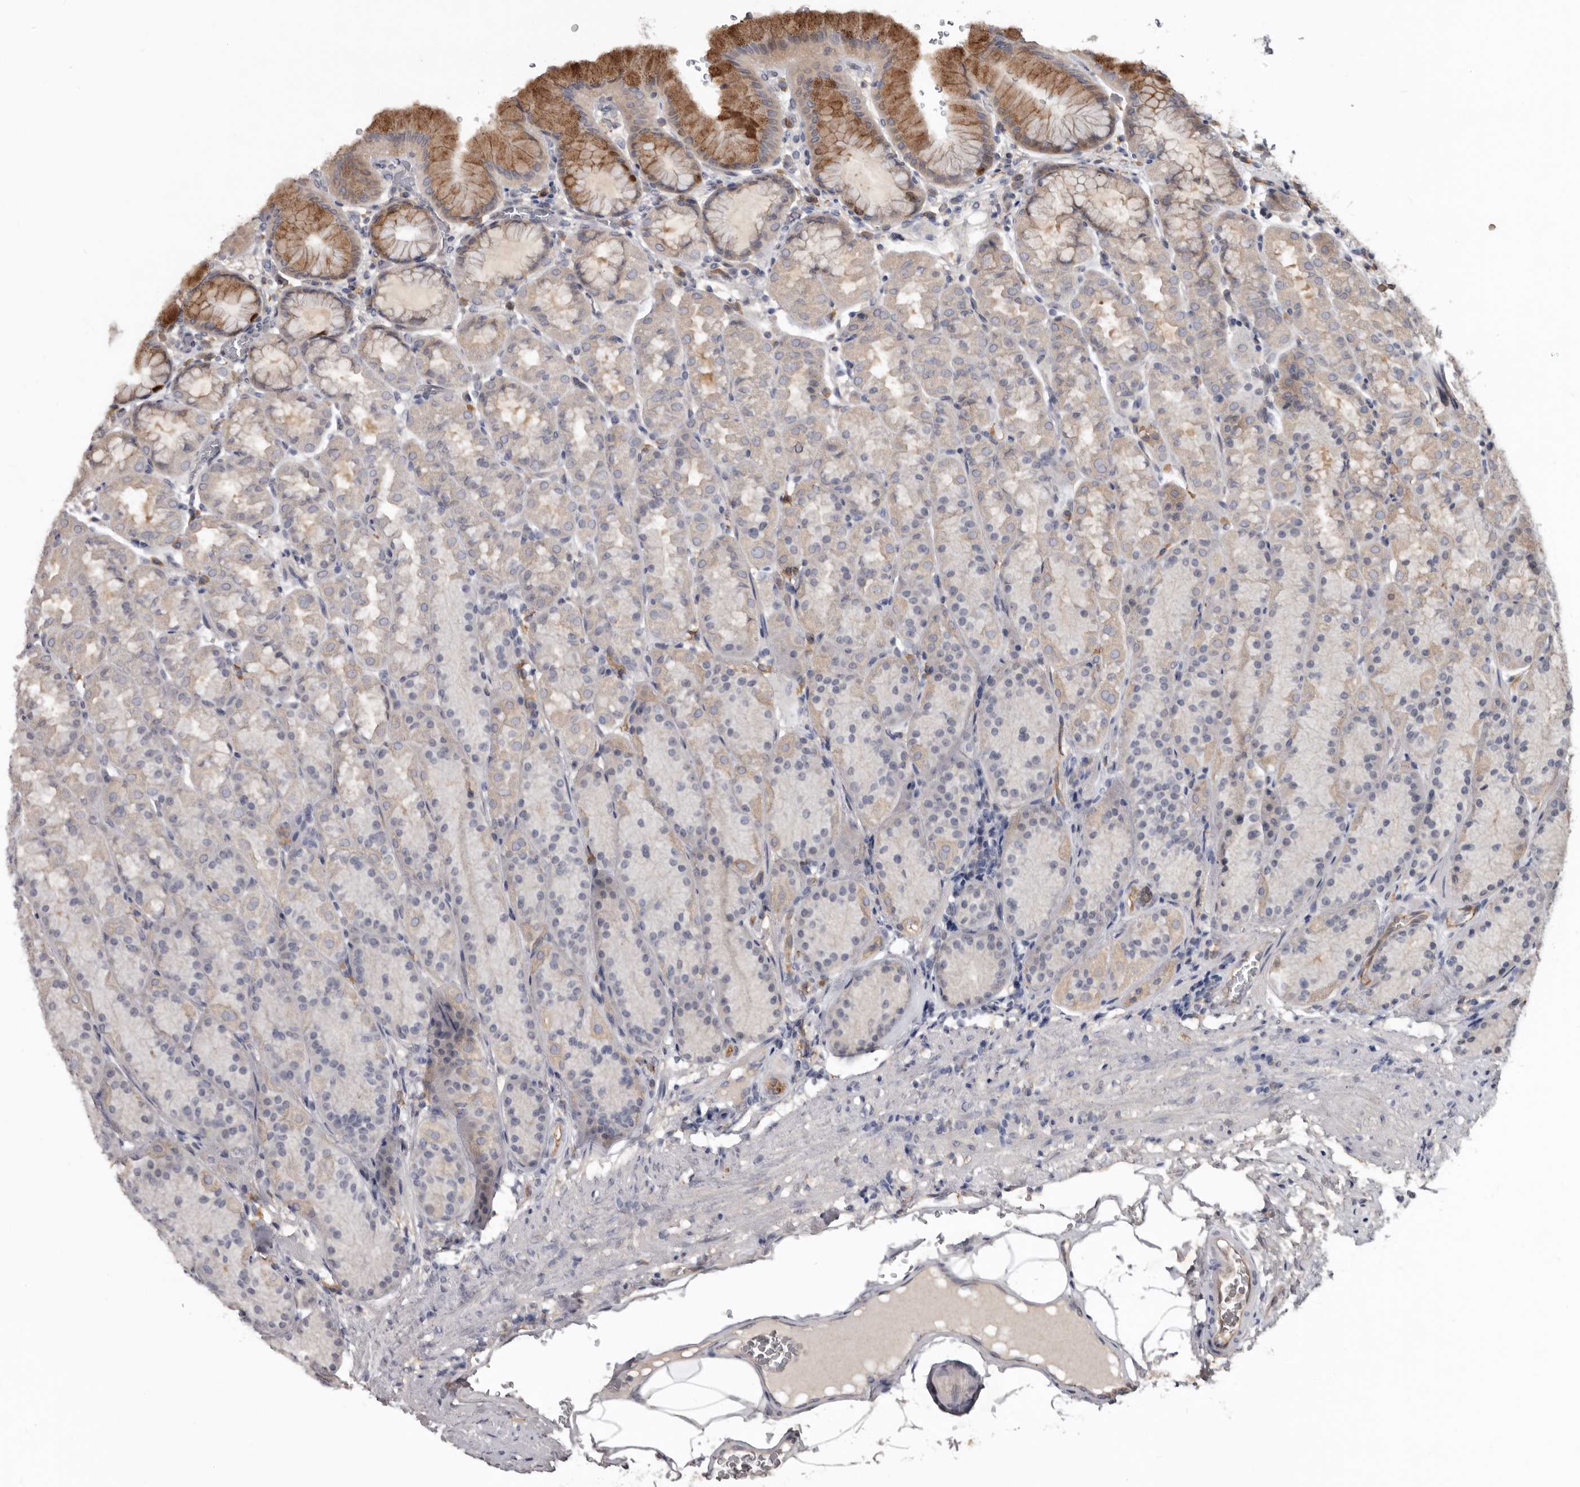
{"staining": {"intensity": "strong", "quantity": "<25%", "location": "cytoplasmic/membranous,nuclear"}, "tissue": "stomach", "cell_type": "Glandular cells", "image_type": "normal", "snomed": [{"axis": "morphology", "description": "Normal tissue, NOS"}, {"axis": "topography", "description": "Stomach"}], "caption": "Immunohistochemical staining of benign stomach demonstrates <25% levels of strong cytoplasmic/membranous,nuclear protein staining in about <25% of glandular cells. The staining was performed using DAB to visualize the protein expression in brown, while the nuclei were stained in blue with hematoxylin (Magnification: 20x).", "gene": "CDCA8", "patient": {"sex": "male", "age": 42}}